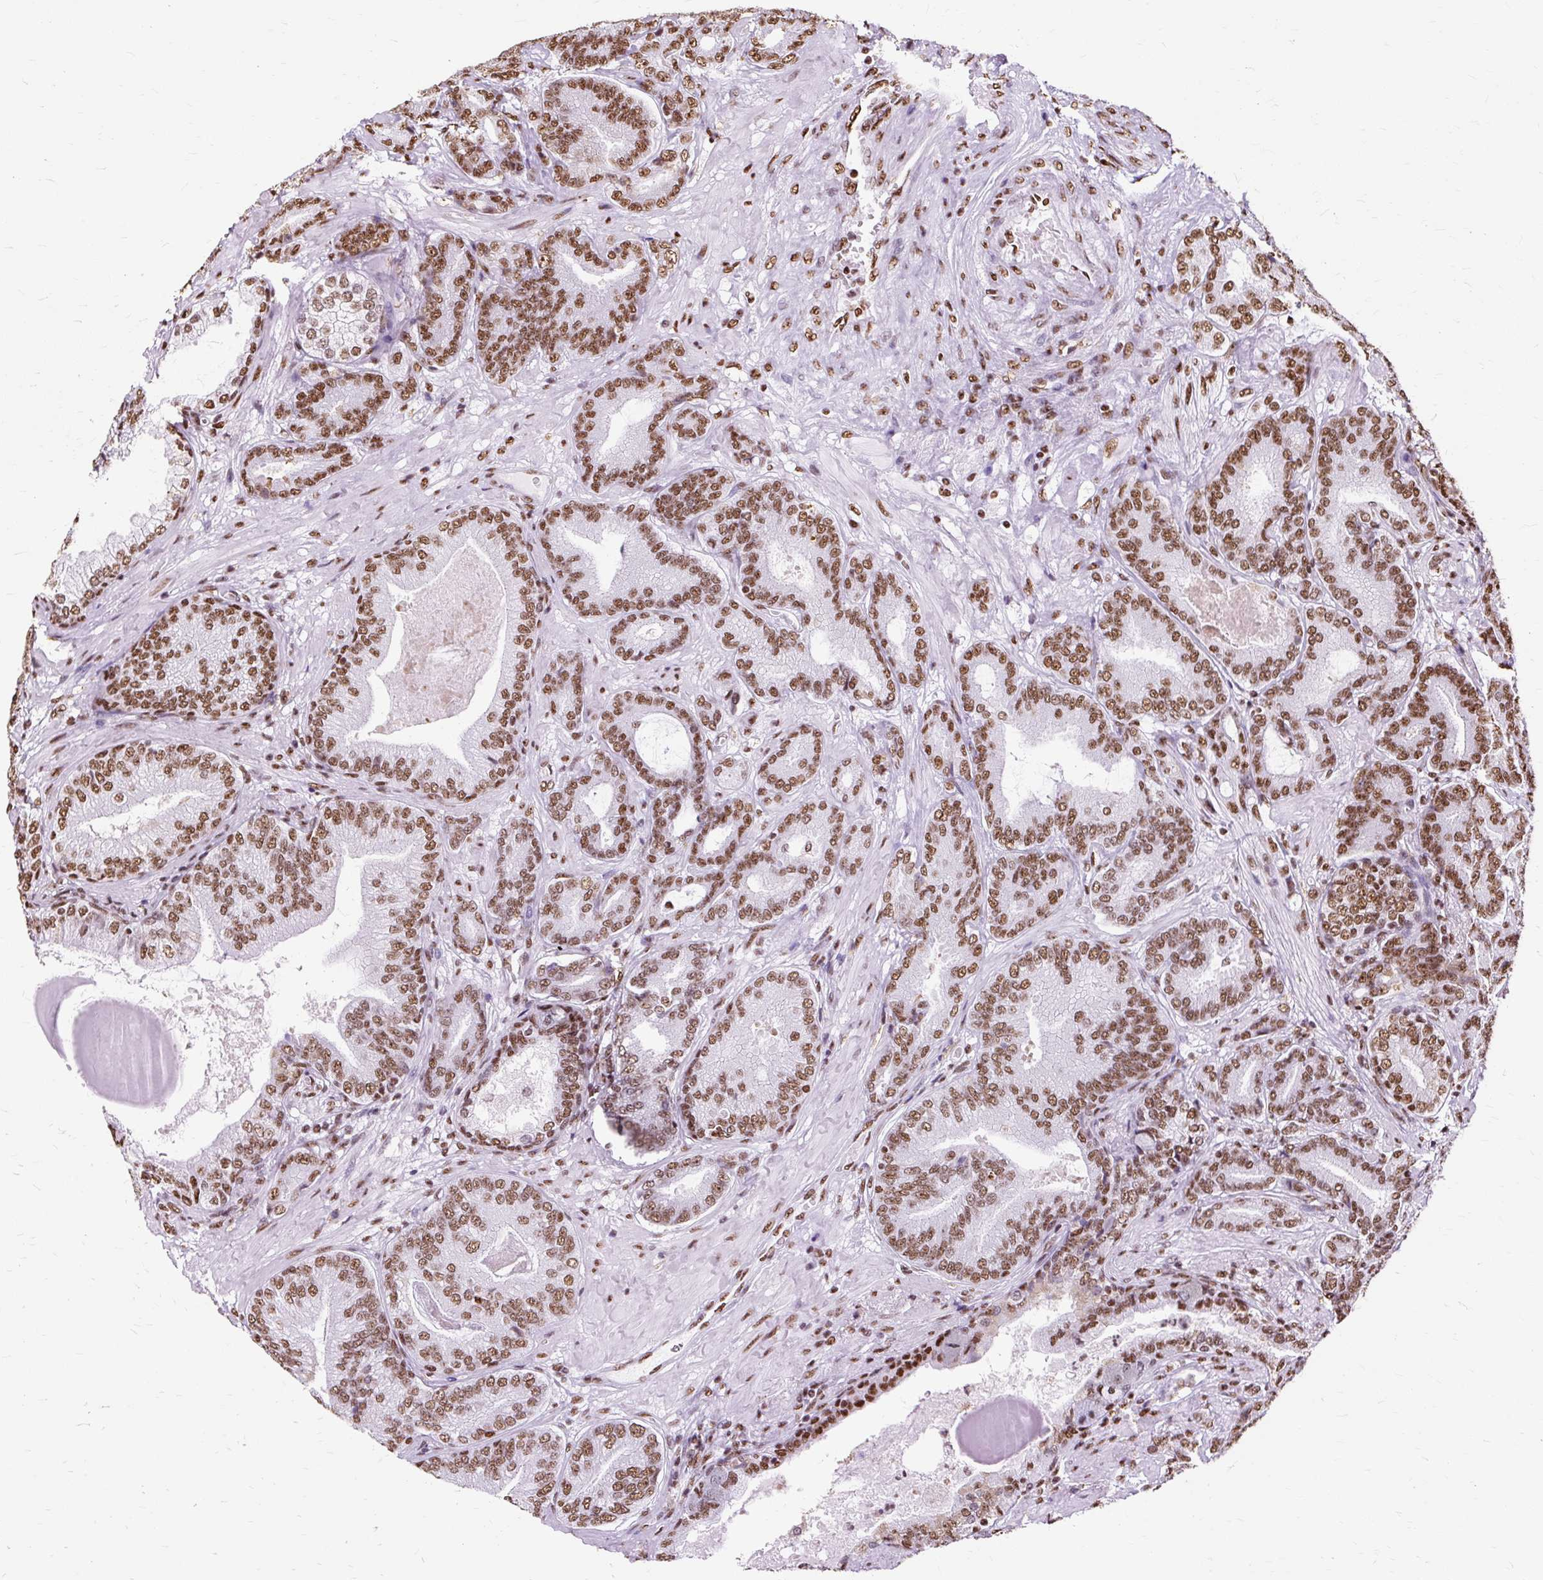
{"staining": {"intensity": "moderate", "quantity": ">75%", "location": "nuclear"}, "tissue": "prostate cancer", "cell_type": "Tumor cells", "image_type": "cancer", "snomed": [{"axis": "morphology", "description": "Adenocarcinoma, Low grade"}, {"axis": "topography", "description": "Prostate and seminal vesicle, NOS"}], "caption": "The micrograph exhibits staining of prostate low-grade adenocarcinoma, revealing moderate nuclear protein staining (brown color) within tumor cells.", "gene": "XRCC6", "patient": {"sex": "male", "age": 61}}